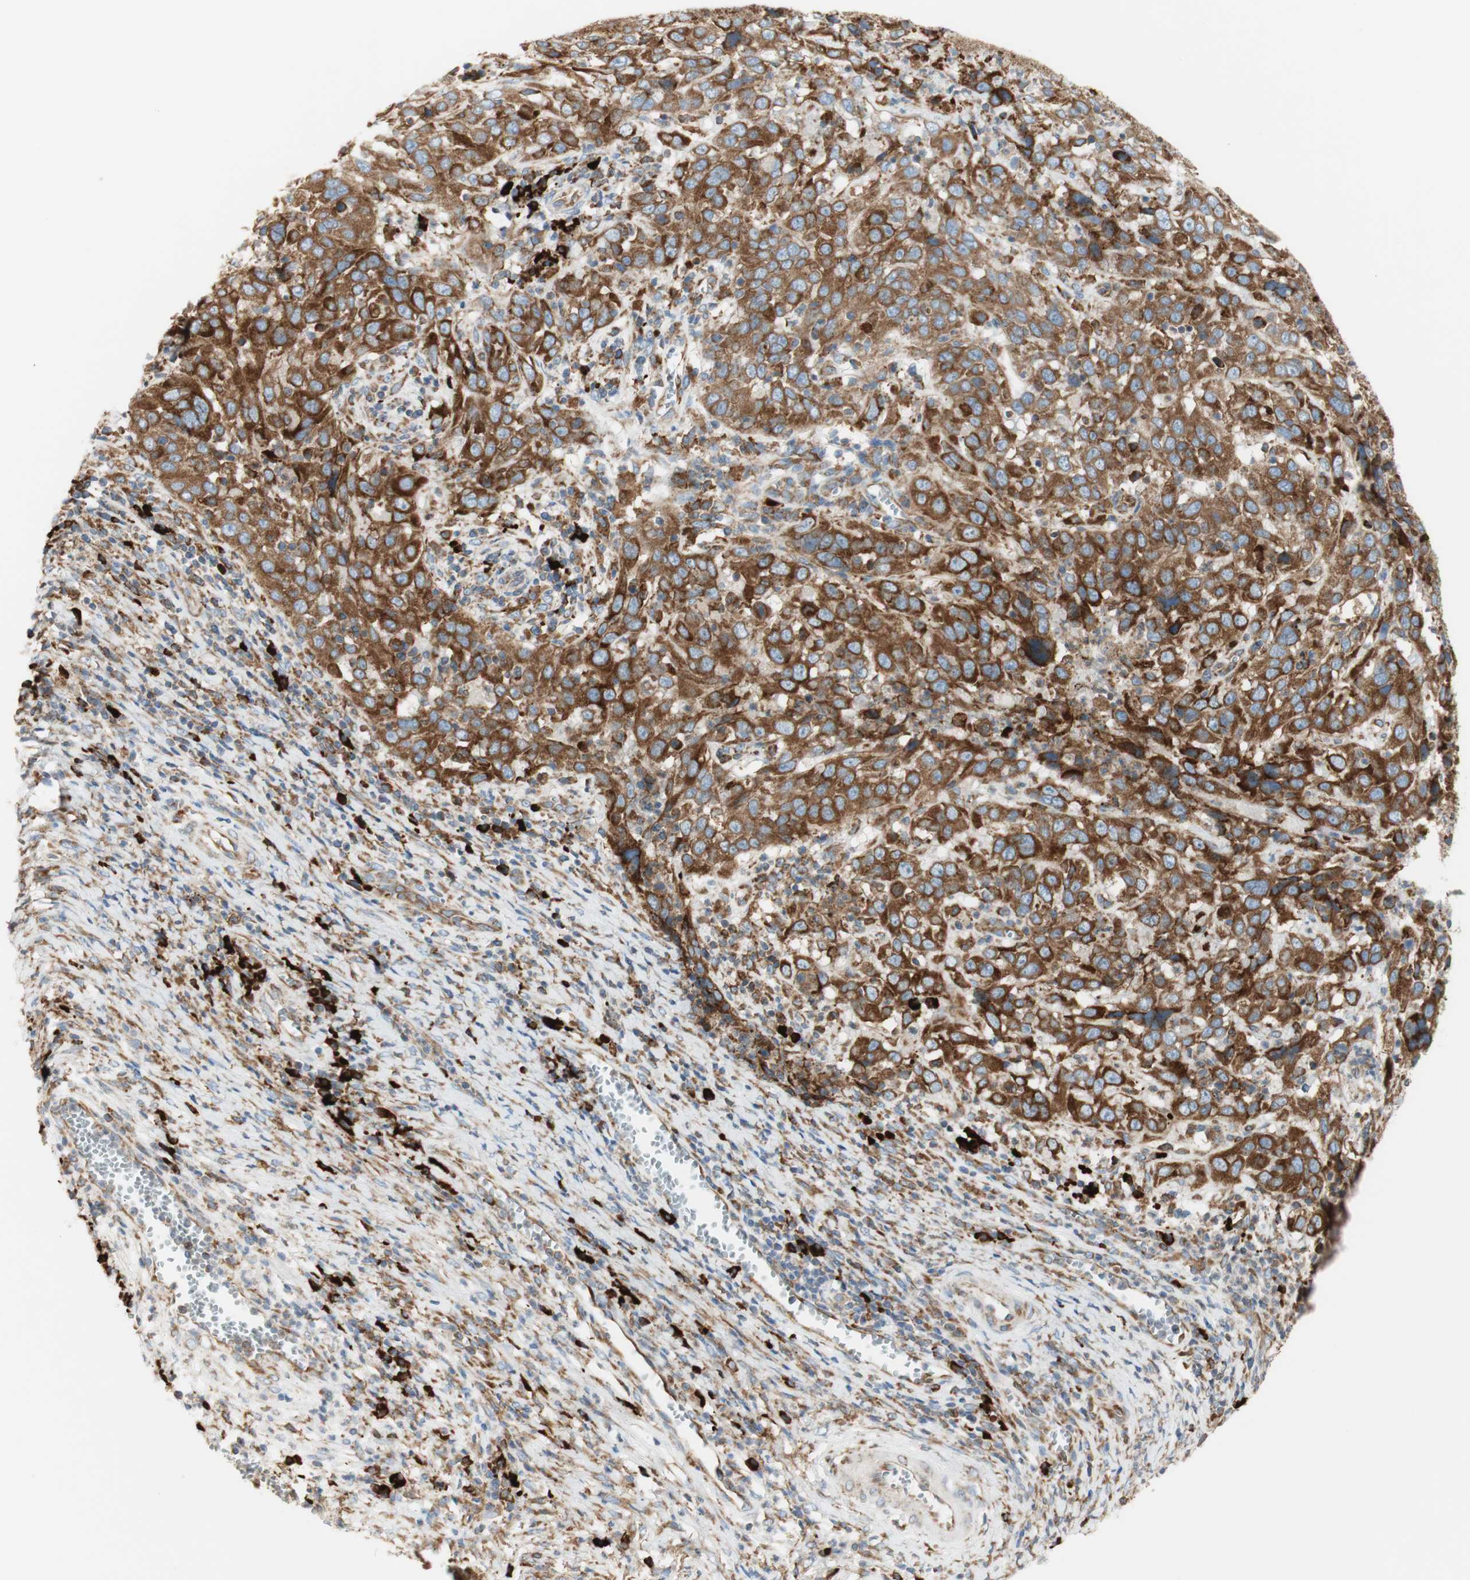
{"staining": {"intensity": "strong", "quantity": ">75%", "location": "cytoplasmic/membranous"}, "tissue": "cervical cancer", "cell_type": "Tumor cells", "image_type": "cancer", "snomed": [{"axis": "morphology", "description": "Squamous cell carcinoma, NOS"}, {"axis": "topography", "description": "Cervix"}], "caption": "Cervical cancer (squamous cell carcinoma) was stained to show a protein in brown. There is high levels of strong cytoplasmic/membranous positivity in about >75% of tumor cells.", "gene": "MANF", "patient": {"sex": "female", "age": 32}}